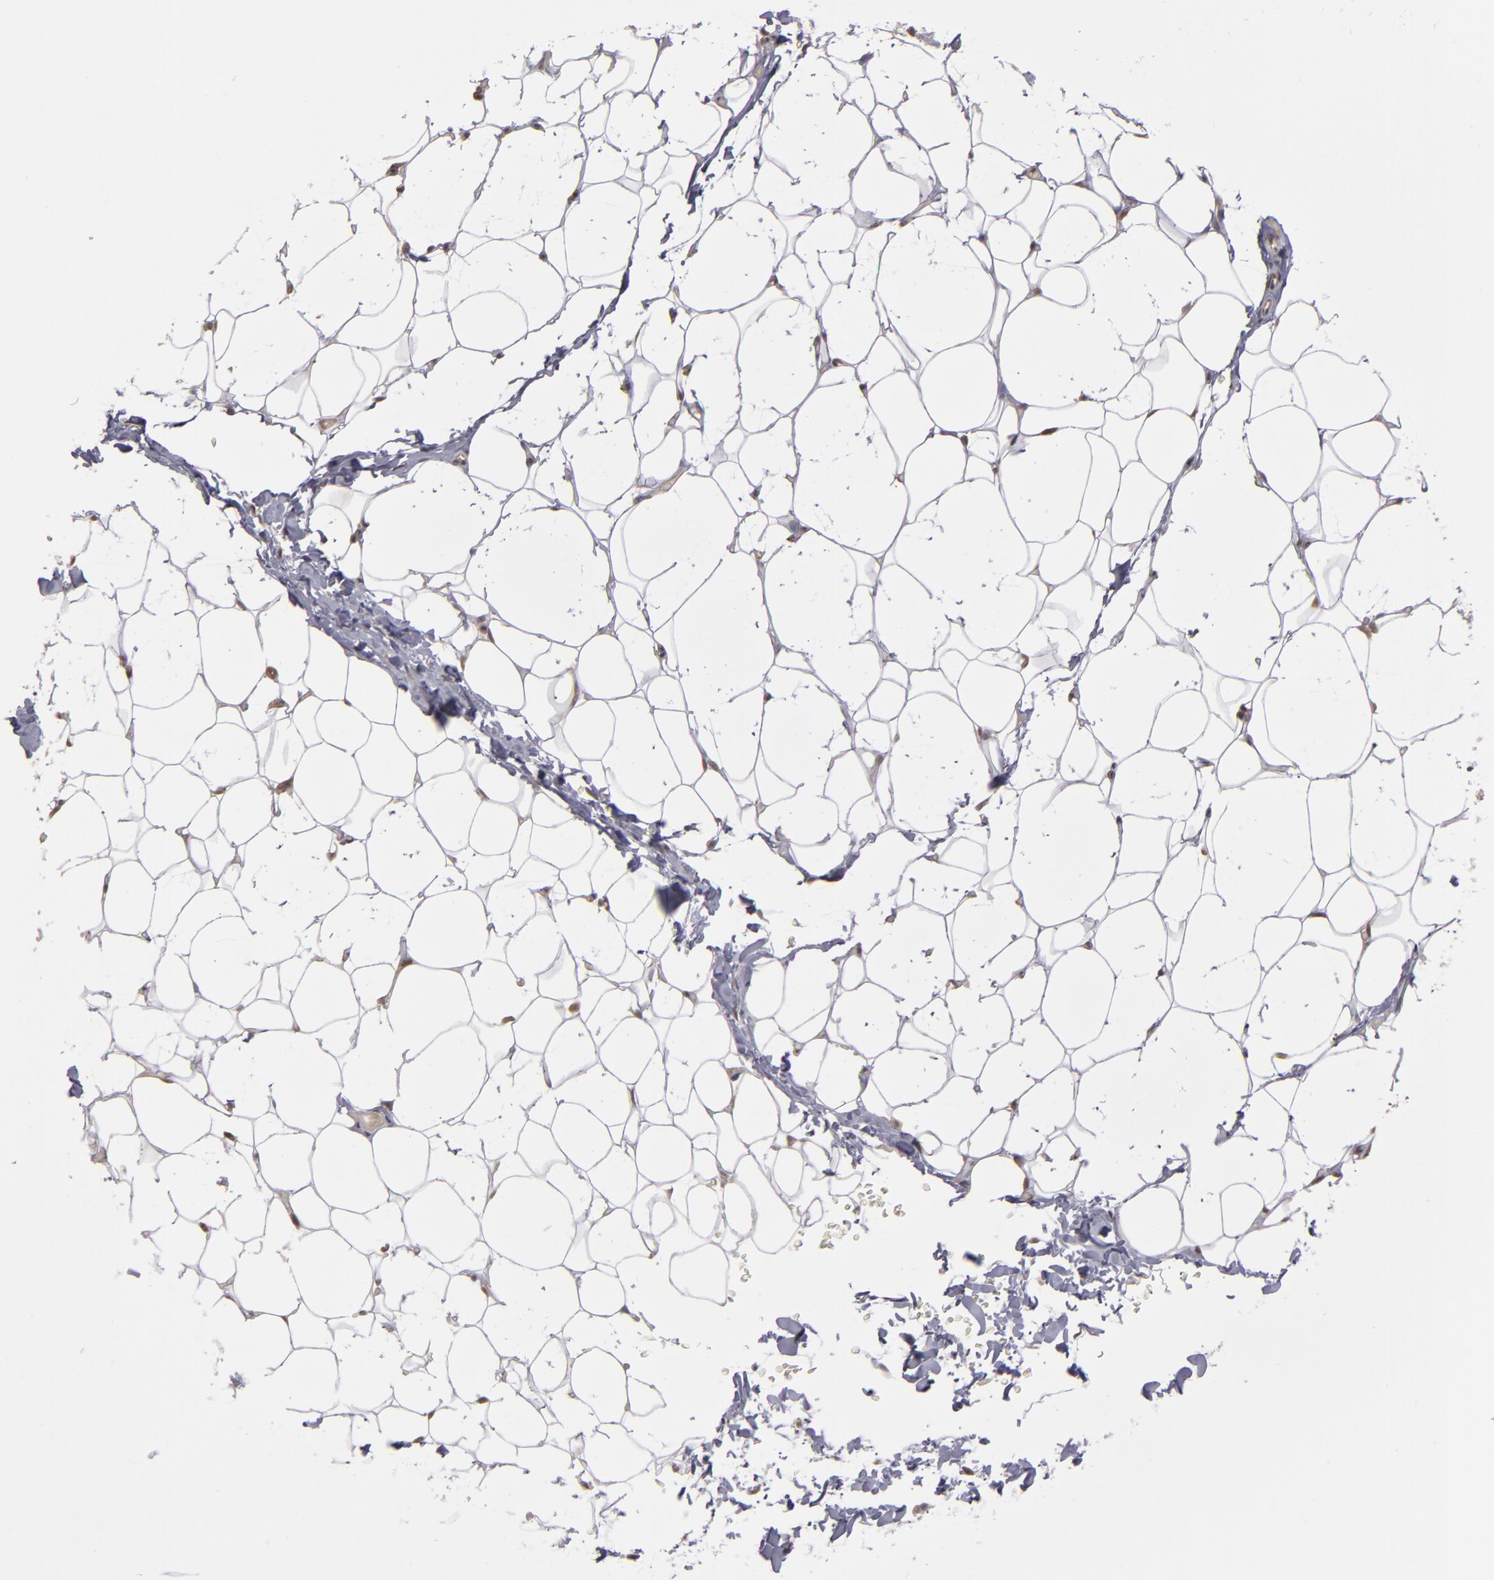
{"staining": {"intensity": "moderate", "quantity": ">75%", "location": "cytoplasmic/membranous,nuclear"}, "tissue": "adipose tissue", "cell_type": "Adipocytes", "image_type": "normal", "snomed": [{"axis": "morphology", "description": "Normal tissue, NOS"}, {"axis": "topography", "description": "Soft tissue"}], "caption": "Adipose tissue stained with a brown dye demonstrates moderate cytoplasmic/membranous,nuclear positive positivity in about >75% of adipocytes.", "gene": "ZNF75A", "patient": {"sex": "male", "age": 26}}